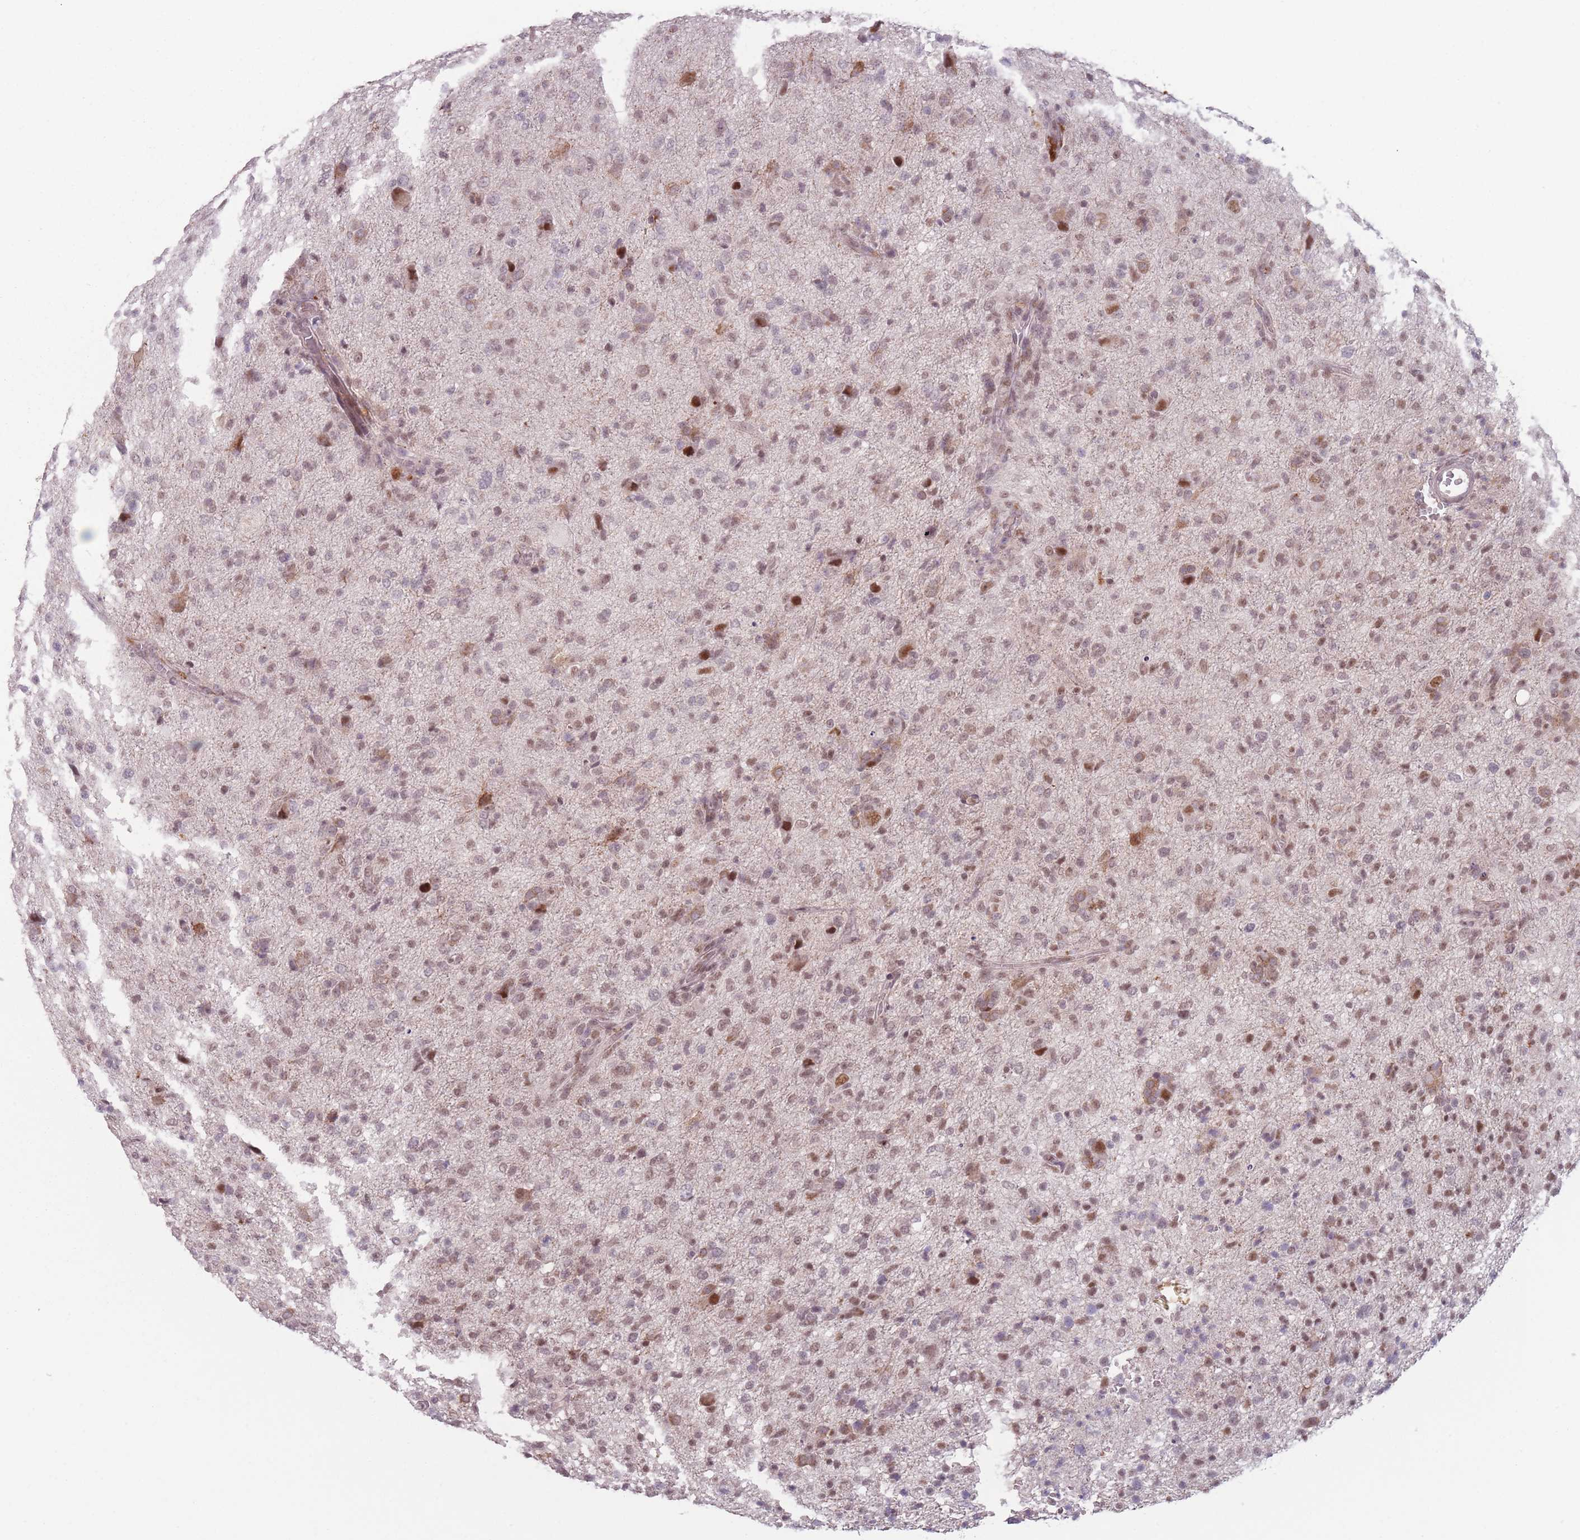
{"staining": {"intensity": "moderate", "quantity": "25%-75%", "location": "nuclear"}, "tissue": "glioma", "cell_type": "Tumor cells", "image_type": "cancer", "snomed": [{"axis": "morphology", "description": "Glioma, malignant, High grade"}, {"axis": "topography", "description": "Brain"}], "caption": "Immunohistochemical staining of human malignant glioma (high-grade) reveals medium levels of moderate nuclear protein positivity in approximately 25%-75% of tumor cells.", "gene": "OR10C1", "patient": {"sex": "female", "age": 57}}